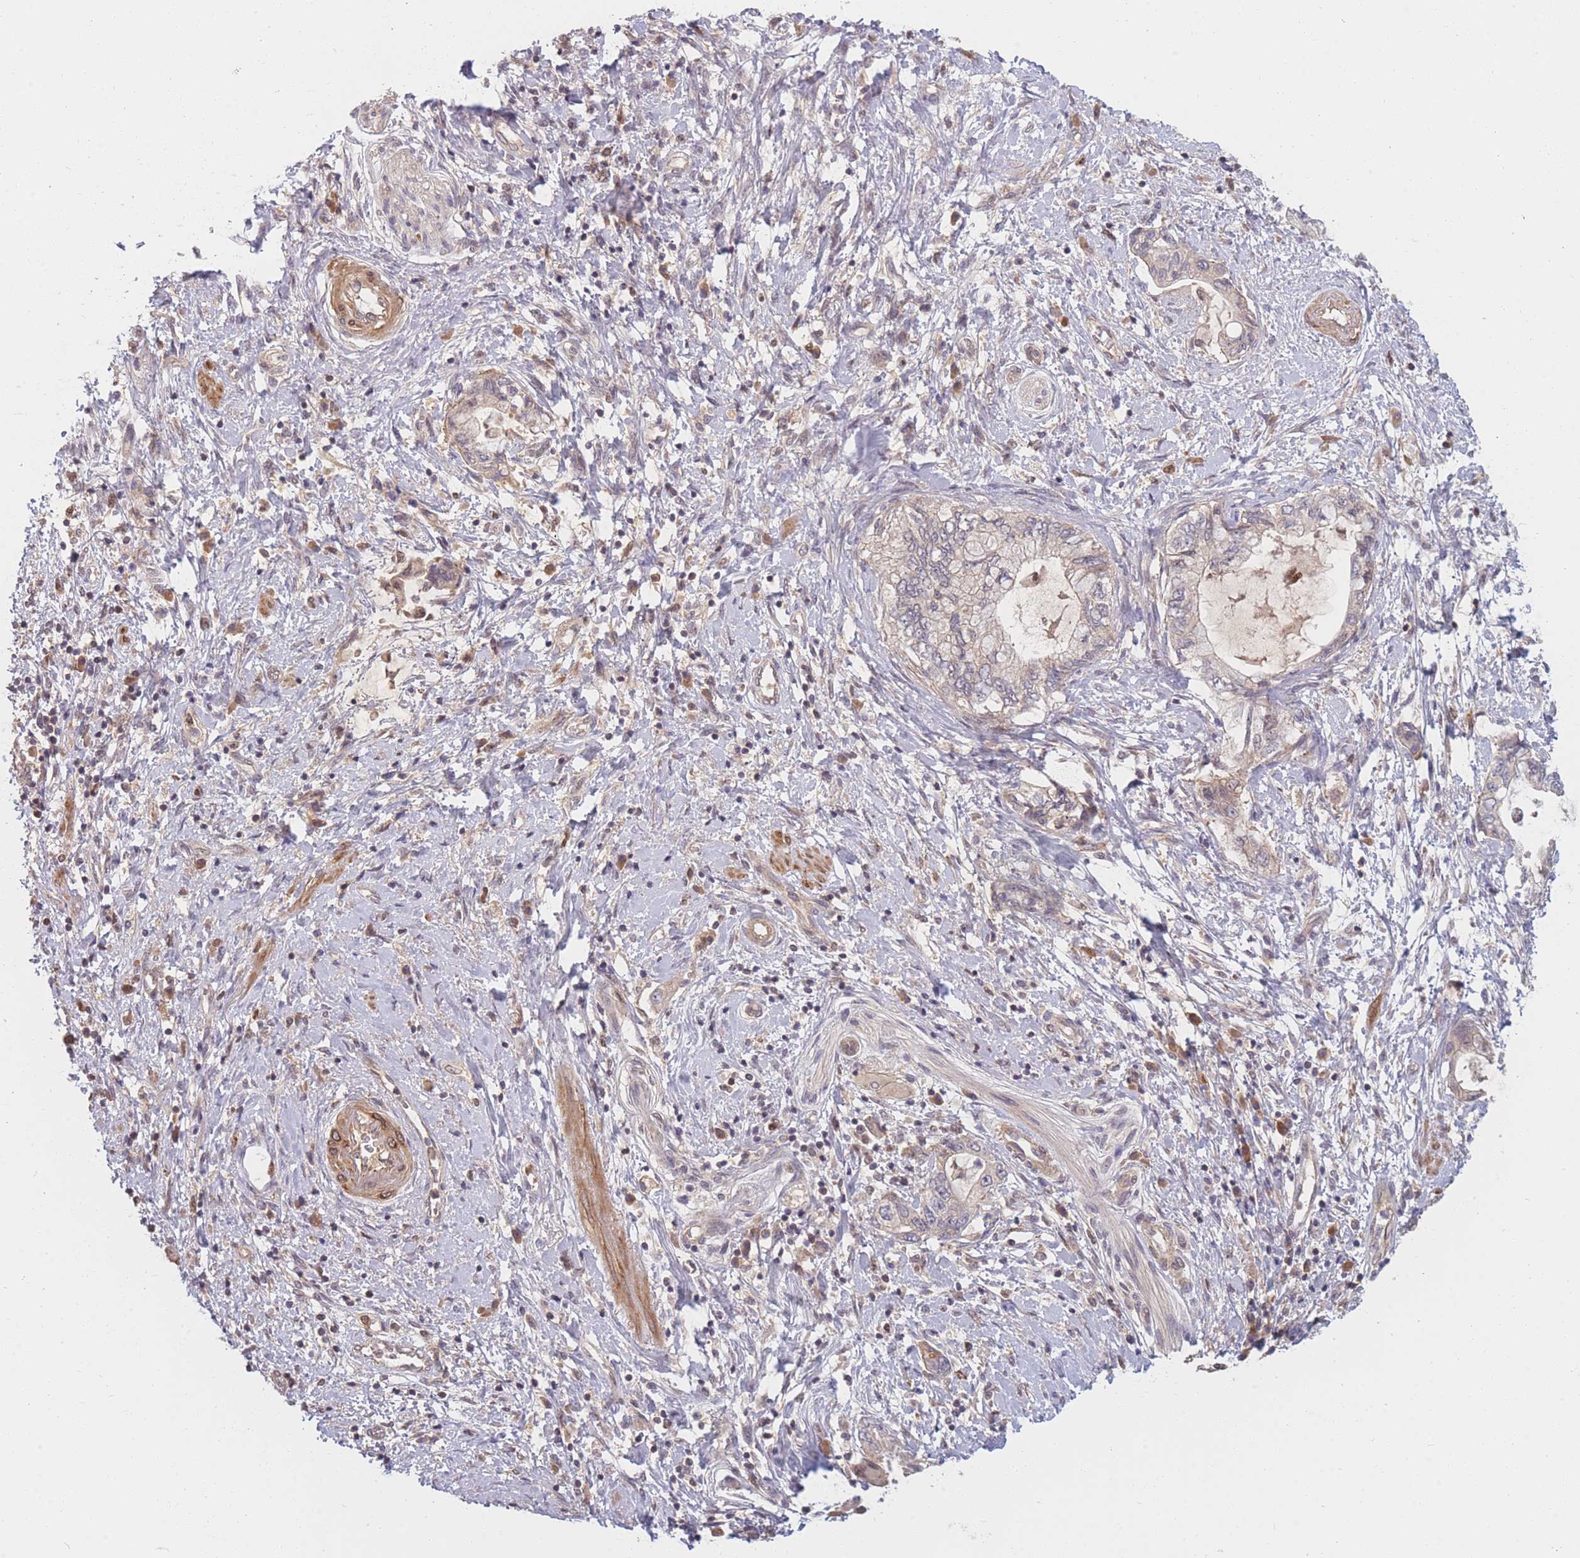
{"staining": {"intensity": "weak", "quantity": "25%-75%", "location": "cytoplasmic/membranous"}, "tissue": "pancreatic cancer", "cell_type": "Tumor cells", "image_type": "cancer", "snomed": [{"axis": "morphology", "description": "Adenocarcinoma, NOS"}, {"axis": "topography", "description": "Pancreas"}], "caption": "Immunohistochemical staining of adenocarcinoma (pancreatic) displays low levels of weak cytoplasmic/membranous staining in approximately 25%-75% of tumor cells.", "gene": "FAM153A", "patient": {"sex": "female", "age": 73}}